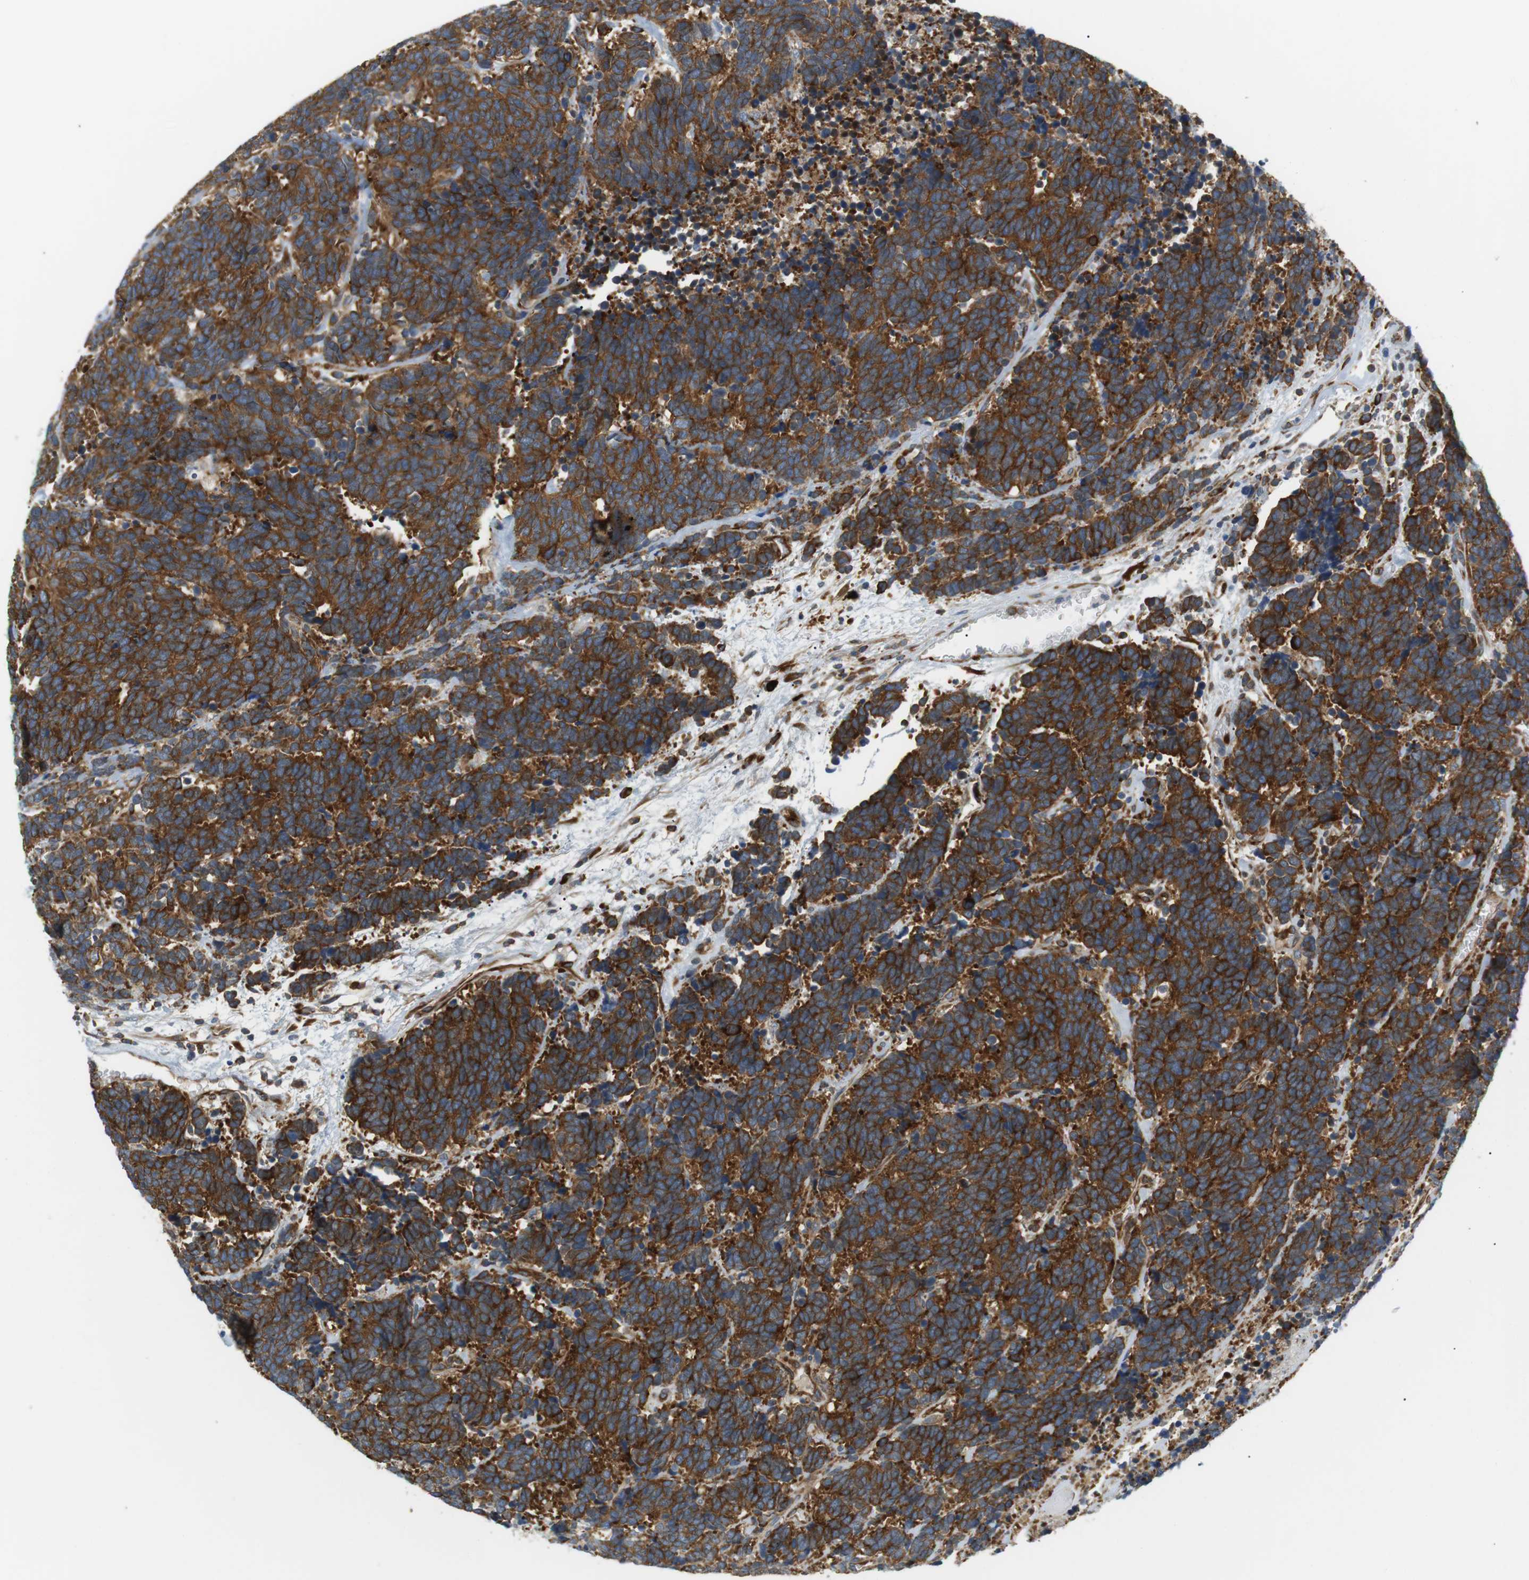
{"staining": {"intensity": "strong", "quantity": ">75%", "location": "cytoplasmic/membranous"}, "tissue": "carcinoid", "cell_type": "Tumor cells", "image_type": "cancer", "snomed": [{"axis": "morphology", "description": "Carcinoma, NOS"}, {"axis": "morphology", "description": "Carcinoid, malignant, NOS"}, {"axis": "topography", "description": "Urinary bladder"}], "caption": "Immunohistochemistry (IHC) staining of carcinoid, which exhibits high levels of strong cytoplasmic/membranous expression in about >75% of tumor cells indicating strong cytoplasmic/membranous protein expression. The staining was performed using DAB (3,3'-diaminobenzidine) (brown) for protein detection and nuclei were counterstained in hematoxylin (blue).", "gene": "TMEM200A", "patient": {"sex": "male", "age": 57}}